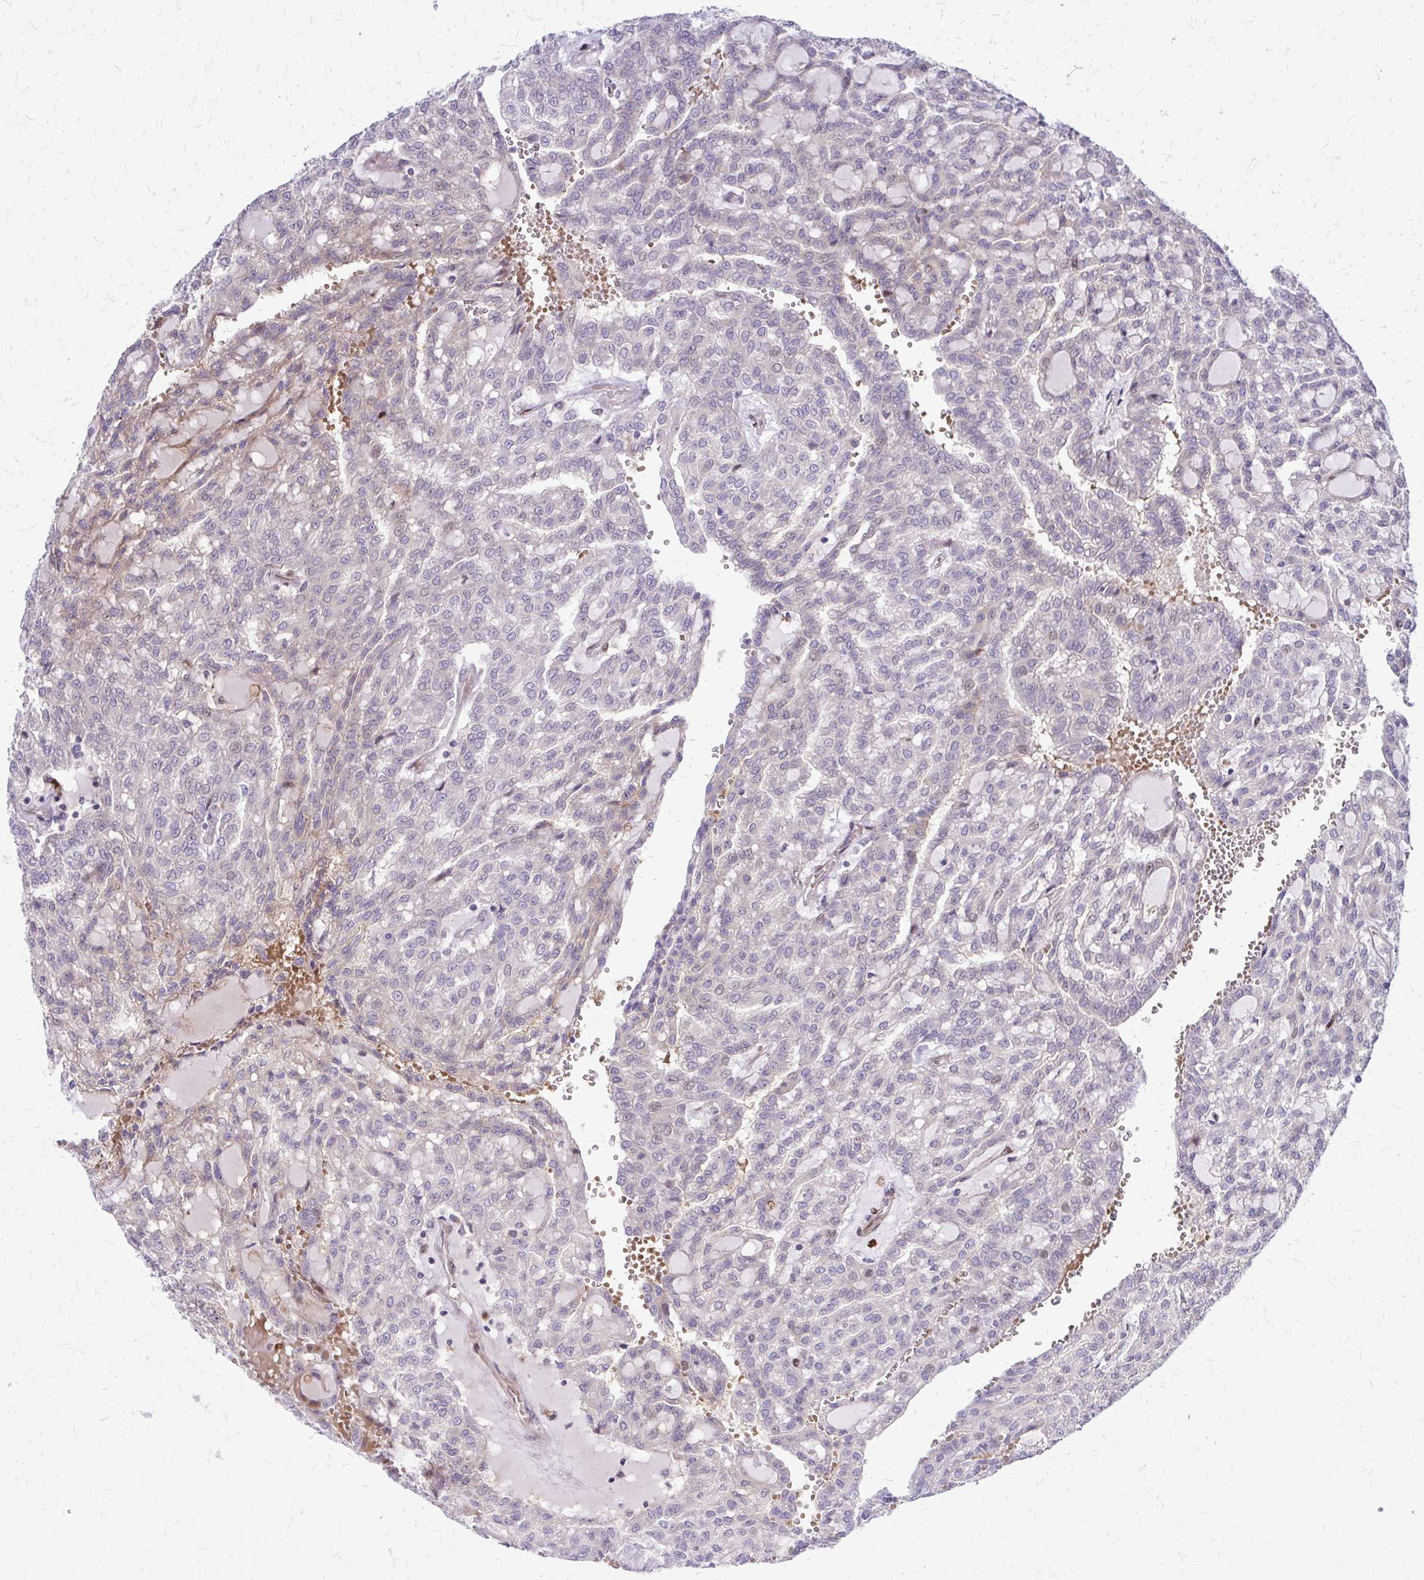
{"staining": {"intensity": "weak", "quantity": "<25%", "location": "nuclear"}, "tissue": "renal cancer", "cell_type": "Tumor cells", "image_type": "cancer", "snomed": [{"axis": "morphology", "description": "Adenocarcinoma, NOS"}, {"axis": "topography", "description": "Kidney"}], "caption": "High magnification brightfield microscopy of renal cancer (adenocarcinoma) stained with DAB (3,3'-diaminobenzidine) (brown) and counterstained with hematoxylin (blue): tumor cells show no significant positivity.", "gene": "PPDPFL", "patient": {"sex": "male", "age": 63}}